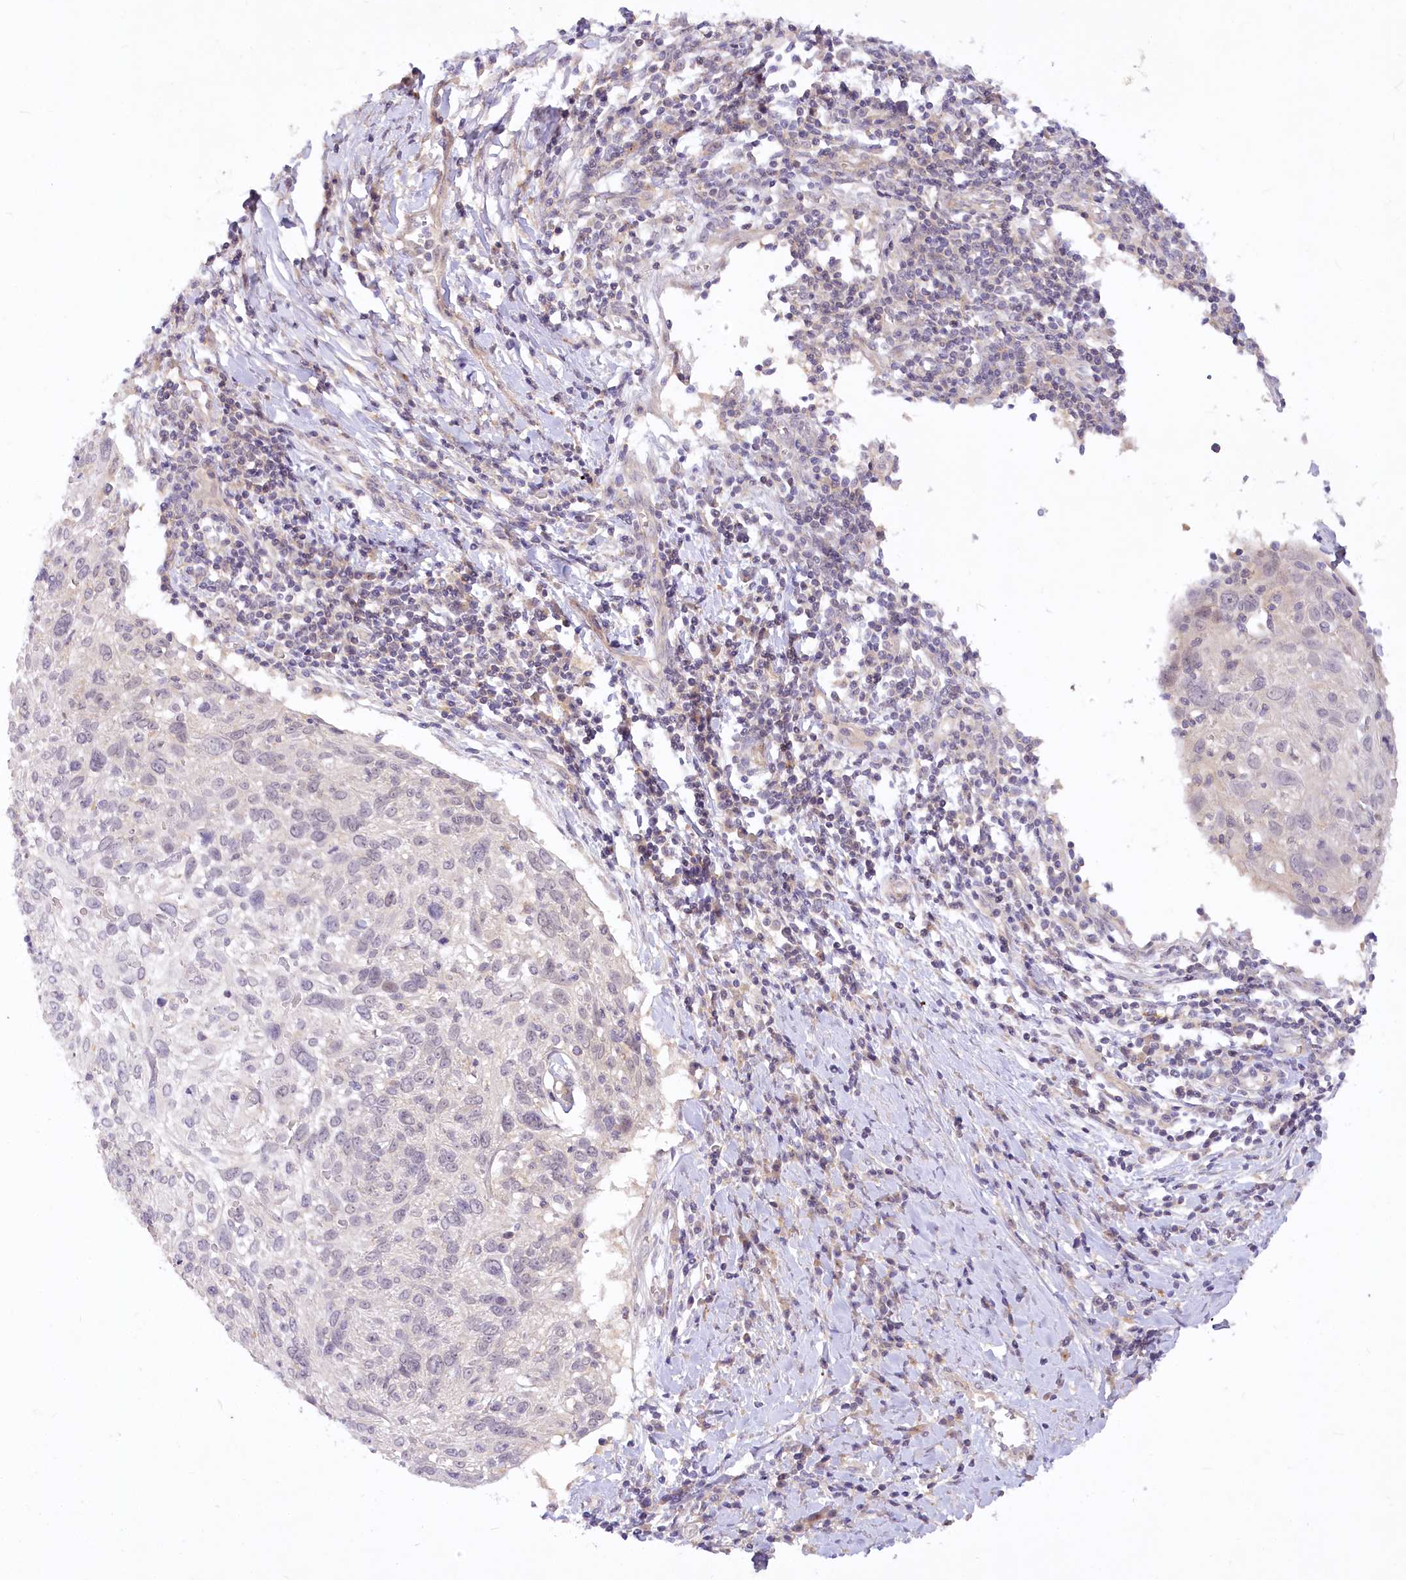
{"staining": {"intensity": "negative", "quantity": "none", "location": "none"}, "tissue": "cervical cancer", "cell_type": "Tumor cells", "image_type": "cancer", "snomed": [{"axis": "morphology", "description": "Squamous cell carcinoma, NOS"}, {"axis": "topography", "description": "Cervix"}], "caption": "Immunohistochemical staining of human cervical cancer (squamous cell carcinoma) reveals no significant positivity in tumor cells.", "gene": "EFHC2", "patient": {"sex": "female", "age": 51}}